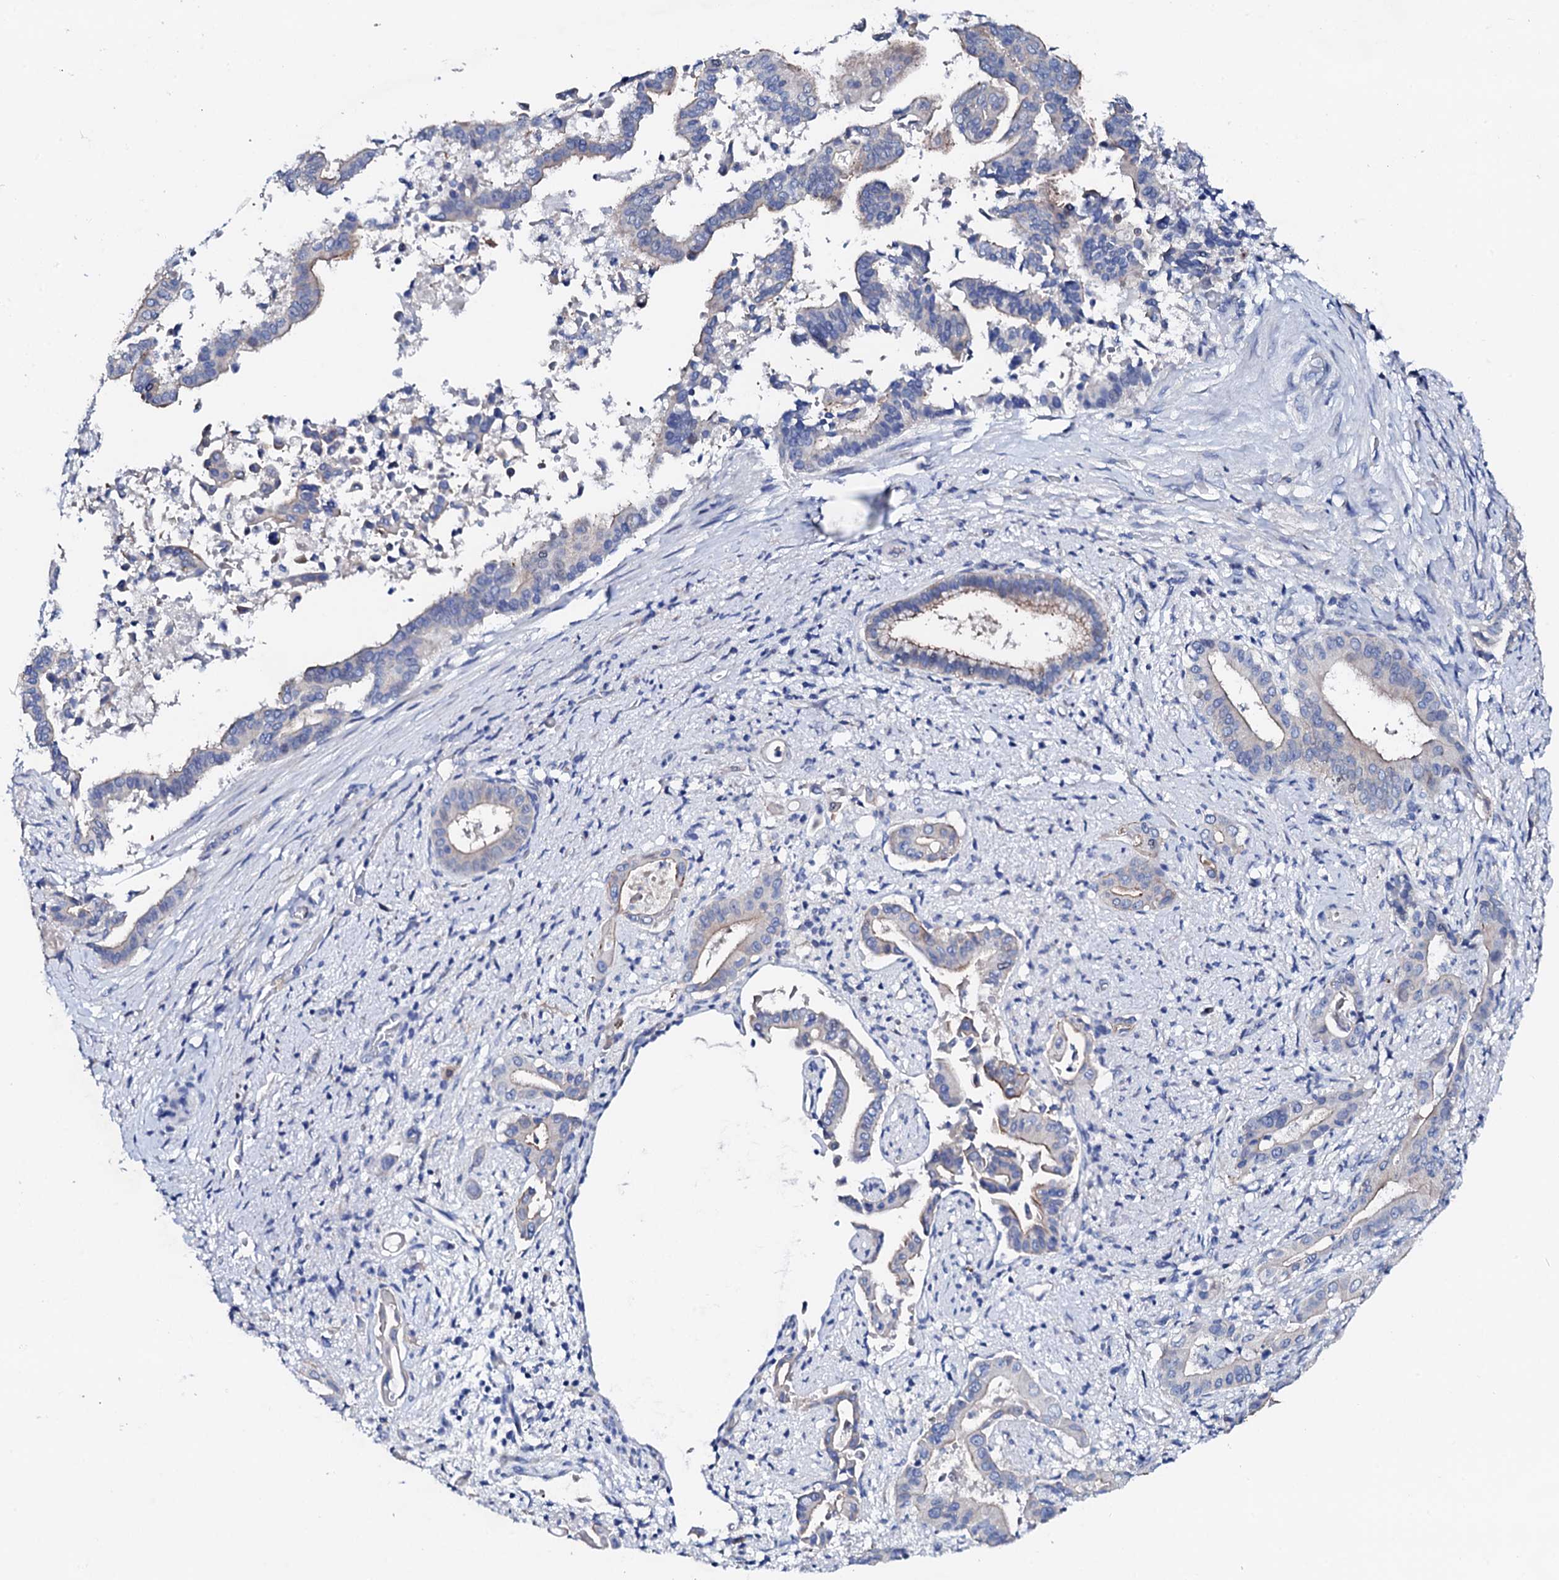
{"staining": {"intensity": "weak", "quantity": "<25%", "location": "cytoplasmic/membranous"}, "tissue": "pancreatic cancer", "cell_type": "Tumor cells", "image_type": "cancer", "snomed": [{"axis": "morphology", "description": "Adenocarcinoma, NOS"}, {"axis": "topography", "description": "Pancreas"}], "caption": "Immunohistochemistry (IHC) of human pancreatic adenocarcinoma shows no positivity in tumor cells.", "gene": "TRDN", "patient": {"sex": "female", "age": 77}}